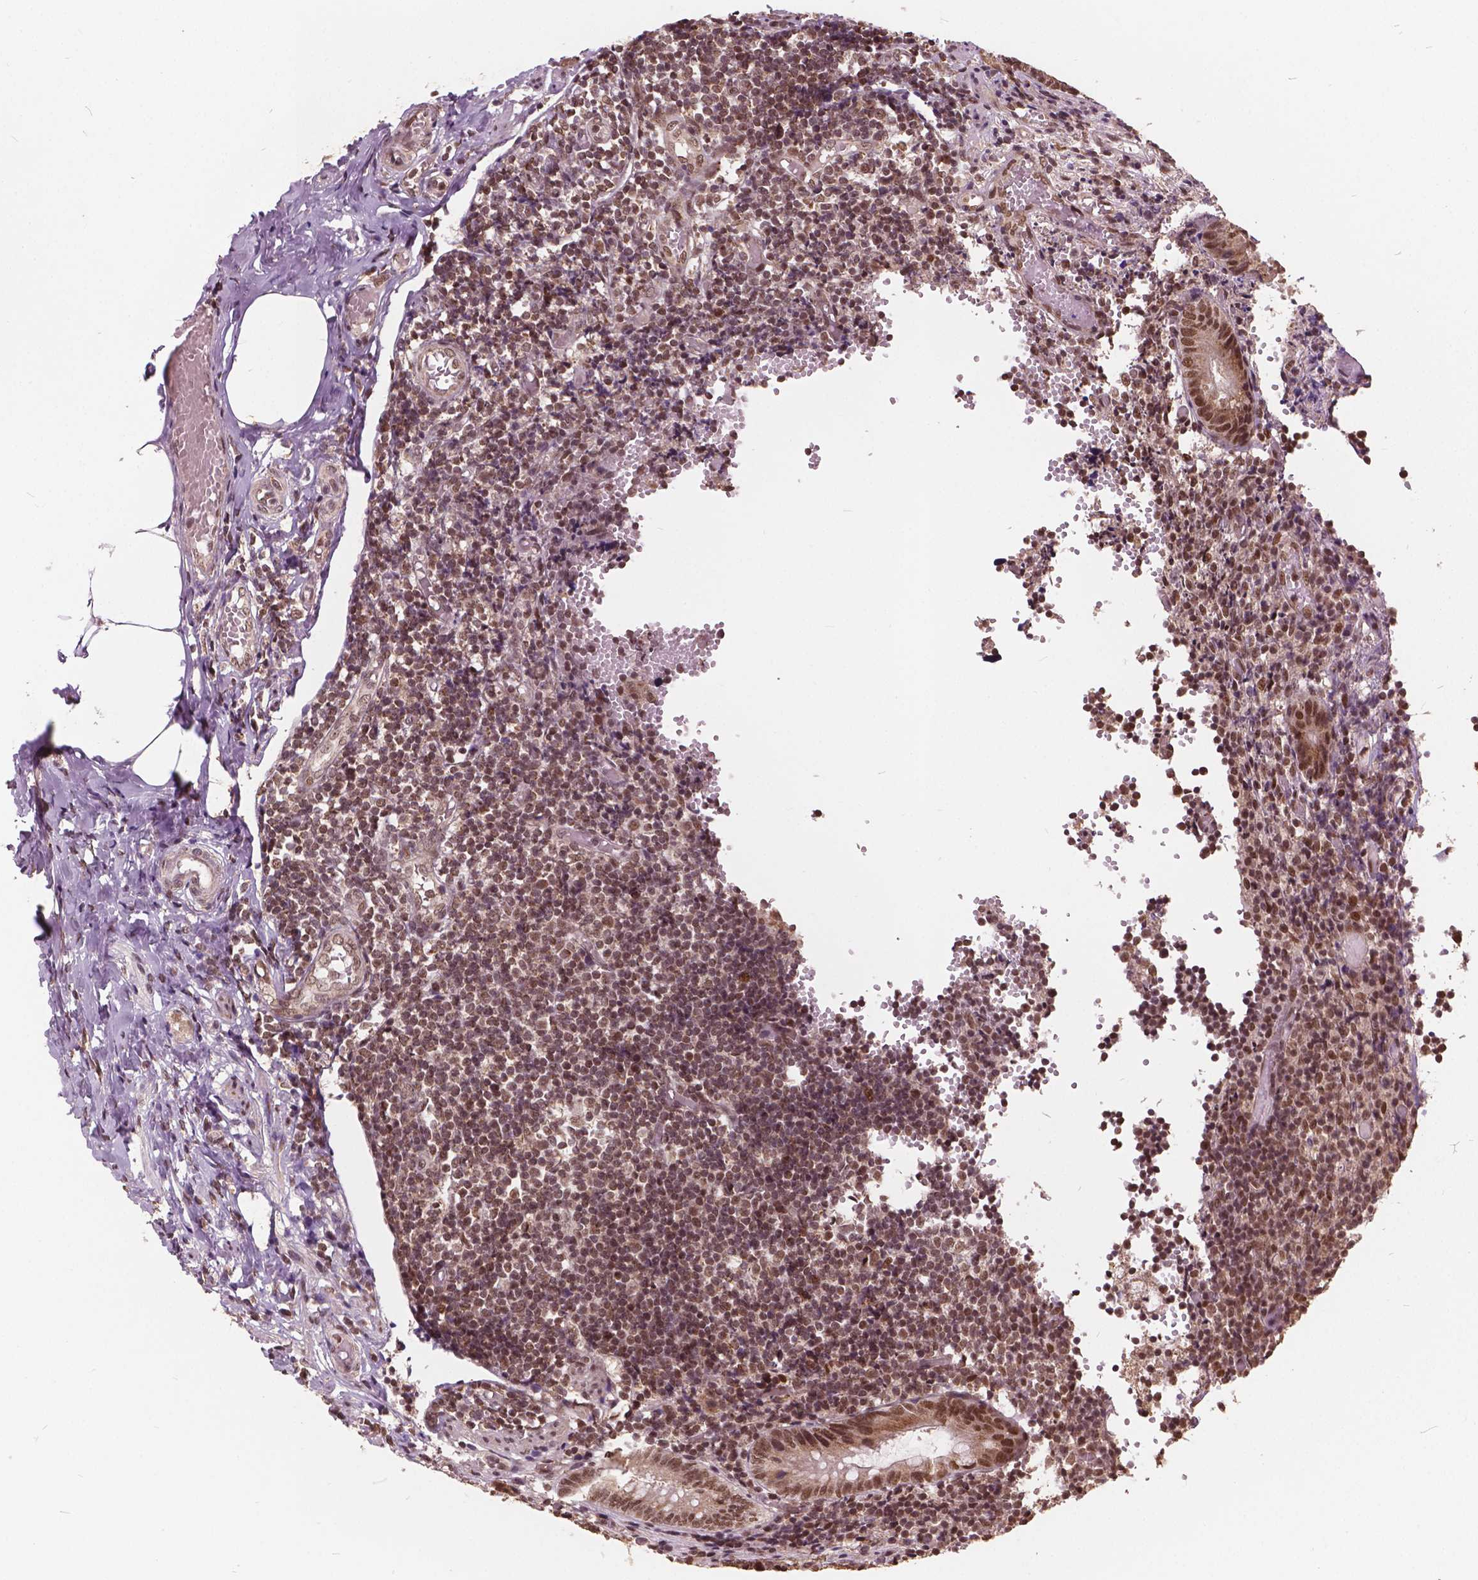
{"staining": {"intensity": "moderate", "quantity": ">75%", "location": "cytoplasmic/membranous,nuclear"}, "tissue": "appendix", "cell_type": "Glandular cells", "image_type": "normal", "snomed": [{"axis": "morphology", "description": "Normal tissue, NOS"}, {"axis": "topography", "description": "Appendix"}], "caption": "Glandular cells display medium levels of moderate cytoplasmic/membranous,nuclear staining in approximately >75% of cells in normal appendix. (Stains: DAB (3,3'-diaminobenzidine) in brown, nuclei in blue, Microscopy: brightfield microscopy at high magnification).", "gene": "GPS2", "patient": {"sex": "female", "age": 32}}